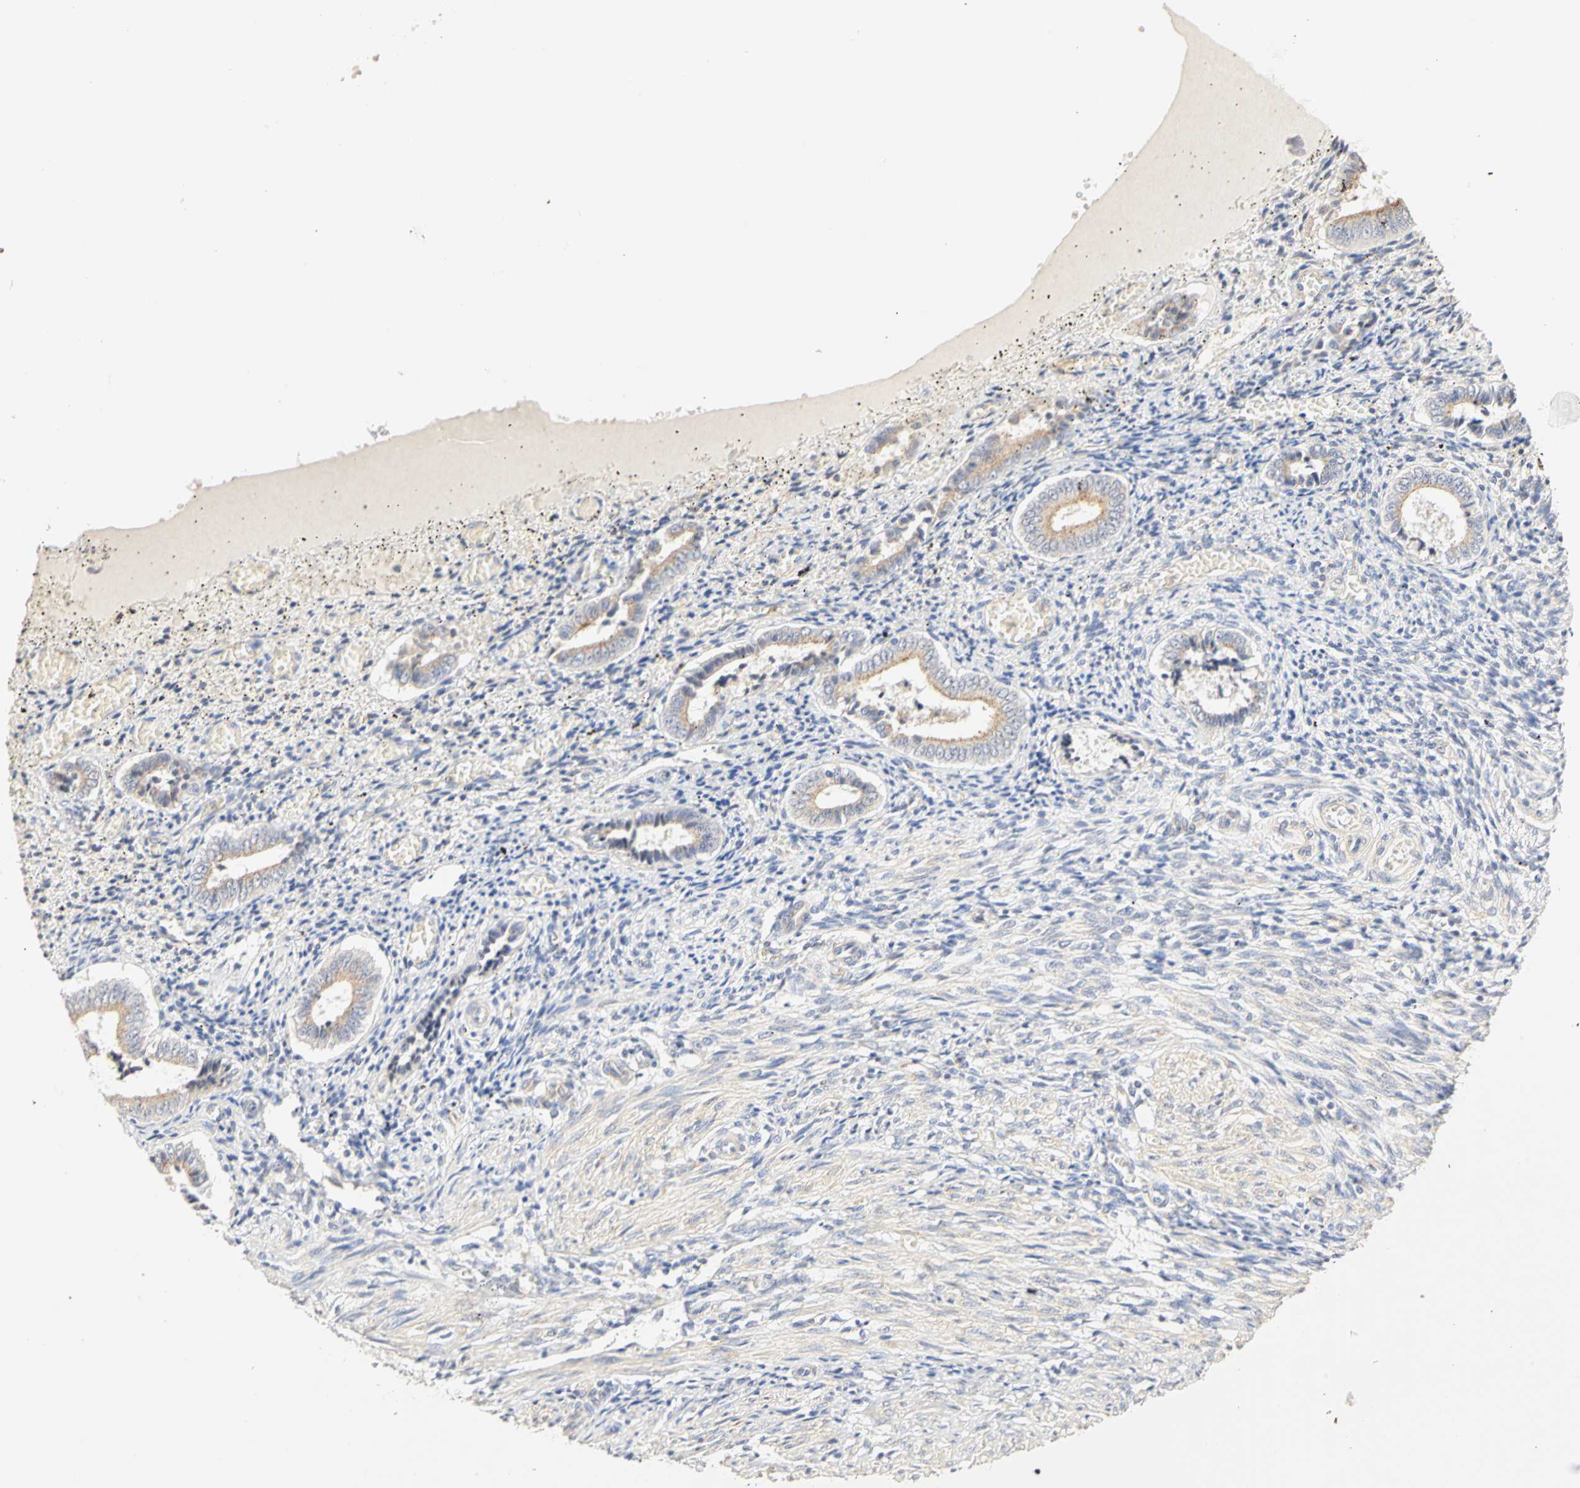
{"staining": {"intensity": "weak", "quantity": "25%-75%", "location": "cytoplasmic/membranous"}, "tissue": "endometrium", "cell_type": "Cells in endometrial stroma", "image_type": "normal", "snomed": [{"axis": "morphology", "description": "Normal tissue, NOS"}, {"axis": "topography", "description": "Endometrium"}], "caption": "High-power microscopy captured an immunohistochemistry (IHC) image of normal endometrium, revealing weak cytoplasmic/membranous positivity in approximately 25%-75% of cells in endometrial stroma. (Brightfield microscopy of DAB IHC at high magnification).", "gene": "GNRH2", "patient": {"sex": "female", "age": 42}}